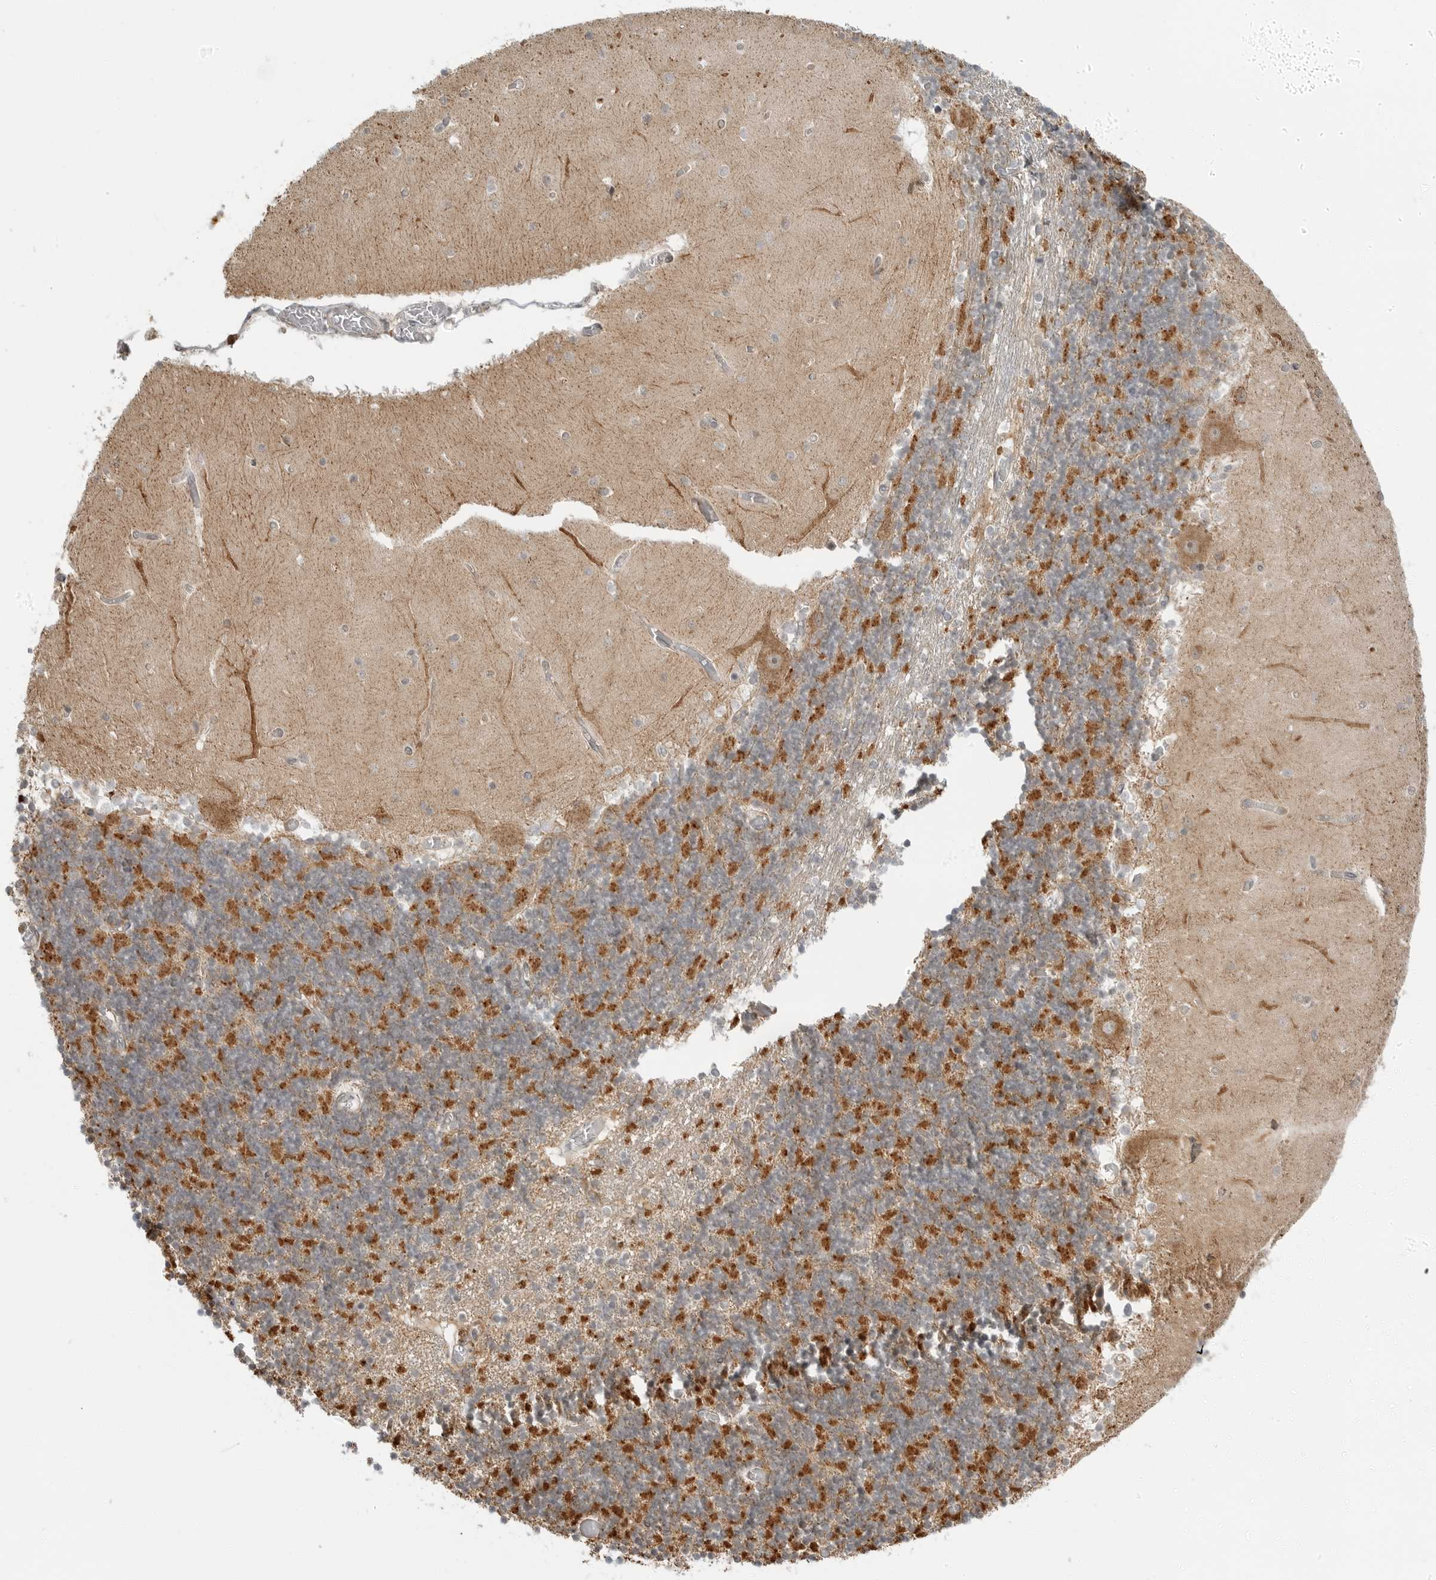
{"staining": {"intensity": "moderate", "quantity": ">75%", "location": "cytoplasmic/membranous"}, "tissue": "cerebellum", "cell_type": "Cells in granular layer", "image_type": "normal", "snomed": [{"axis": "morphology", "description": "Normal tissue, NOS"}, {"axis": "topography", "description": "Cerebellum"}], "caption": "An immunohistochemistry micrograph of normal tissue is shown. Protein staining in brown highlights moderate cytoplasmic/membranous positivity in cerebellum within cells in granular layer.", "gene": "PEX2", "patient": {"sex": "female", "age": 28}}